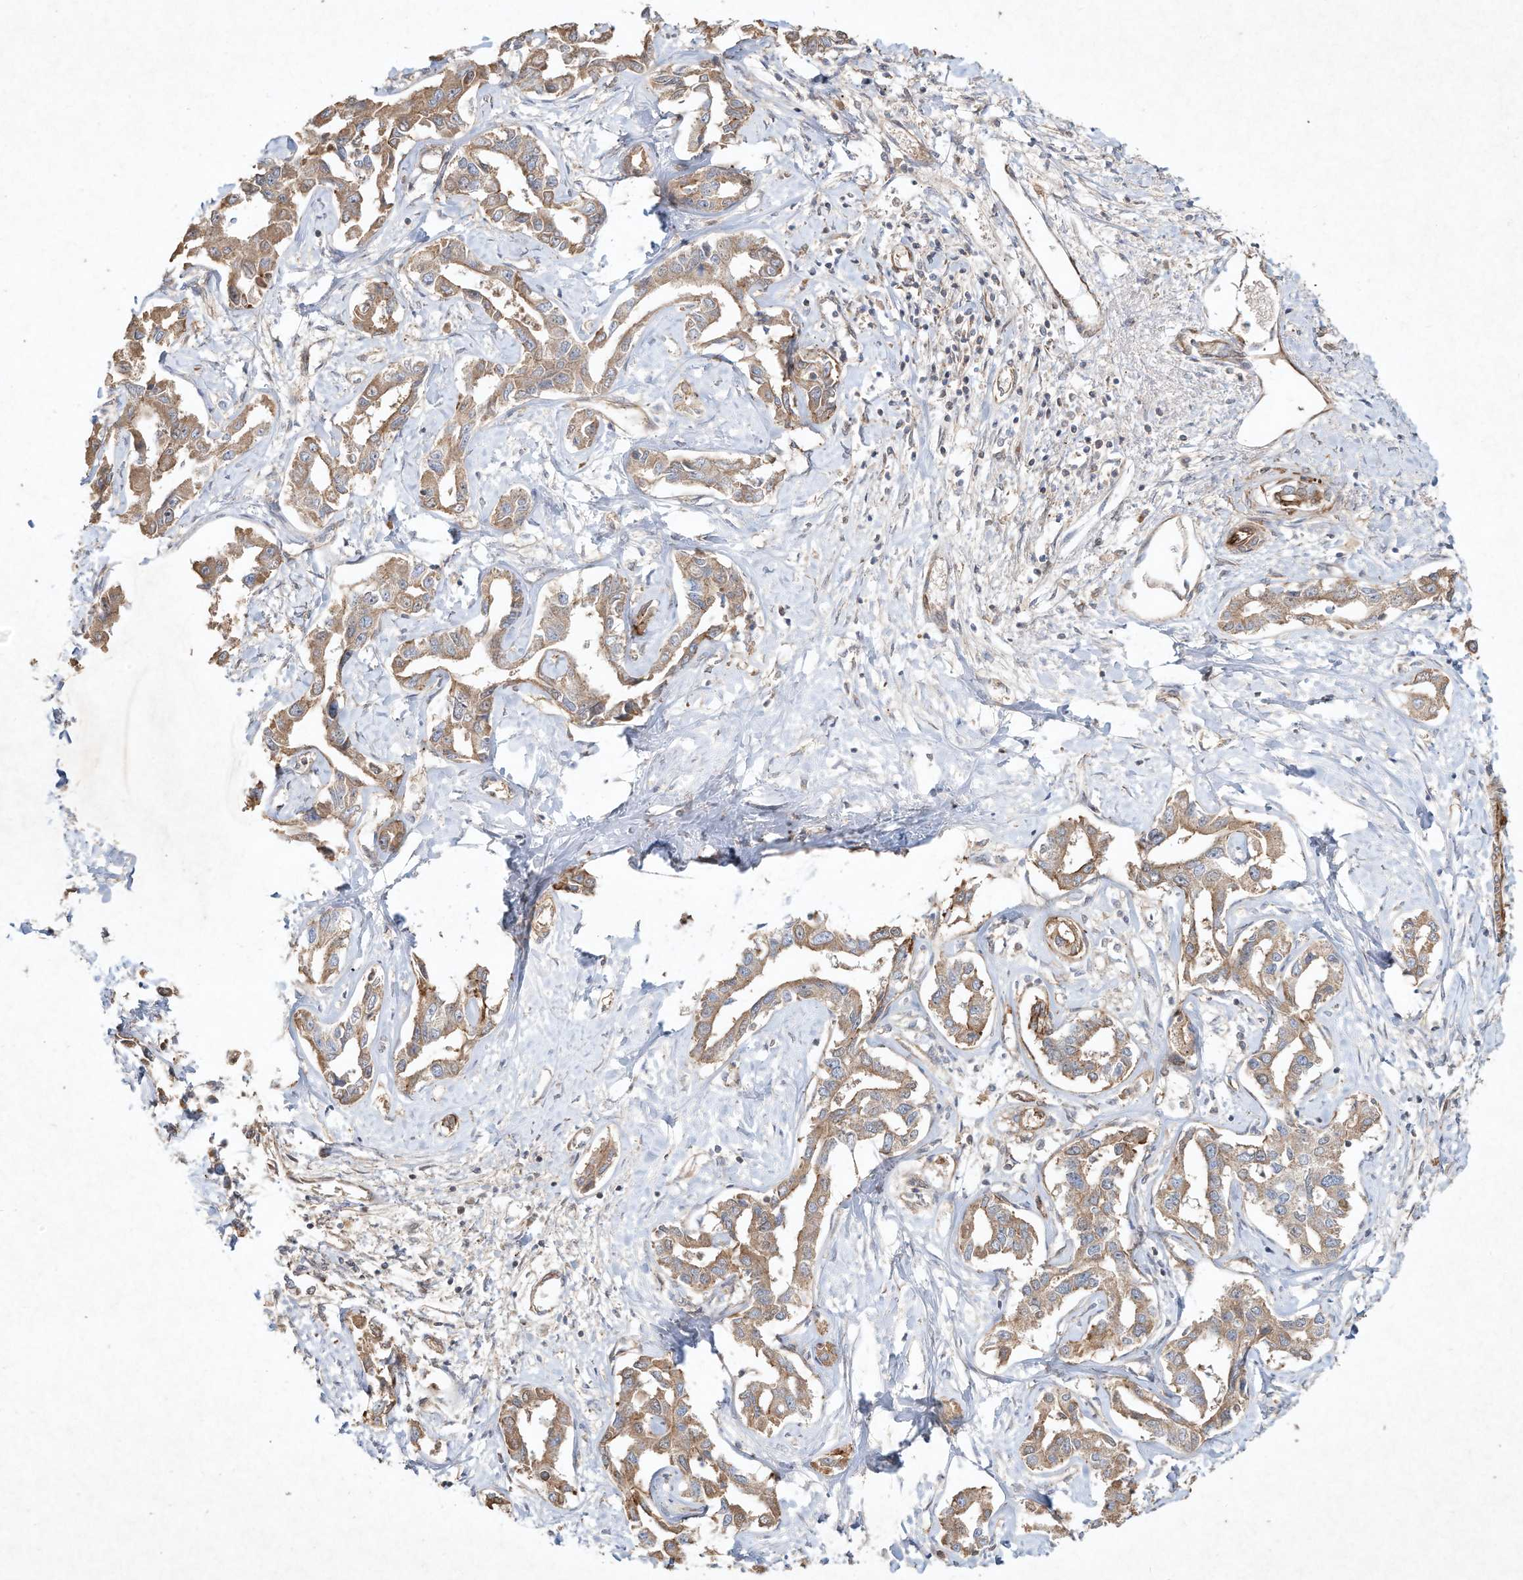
{"staining": {"intensity": "moderate", "quantity": ">75%", "location": "cytoplasmic/membranous"}, "tissue": "liver cancer", "cell_type": "Tumor cells", "image_type": "cancer", "snomed": [{"axis": "morphology", "description": "Cholangiocarcinoma"}, {"axis": "topography", "description": "Liver"}], "caption": "Immunohistochemistry (IHC) staining of cholangiocarcinoma (liver), which displays medium levels of moderate cytoplasmic/membranous expression in approximately >75% of tumor cells indicating moderate cytoplasmic/membranous protein positivity. The staining was performed using DAB (3,3'-diaminobenzidine) (brown) for protein detection and nuclei were counterstained in hematoxylin (blue).", "gene": "HTR5A", "patient": {"sex": "male", "age": 59}}